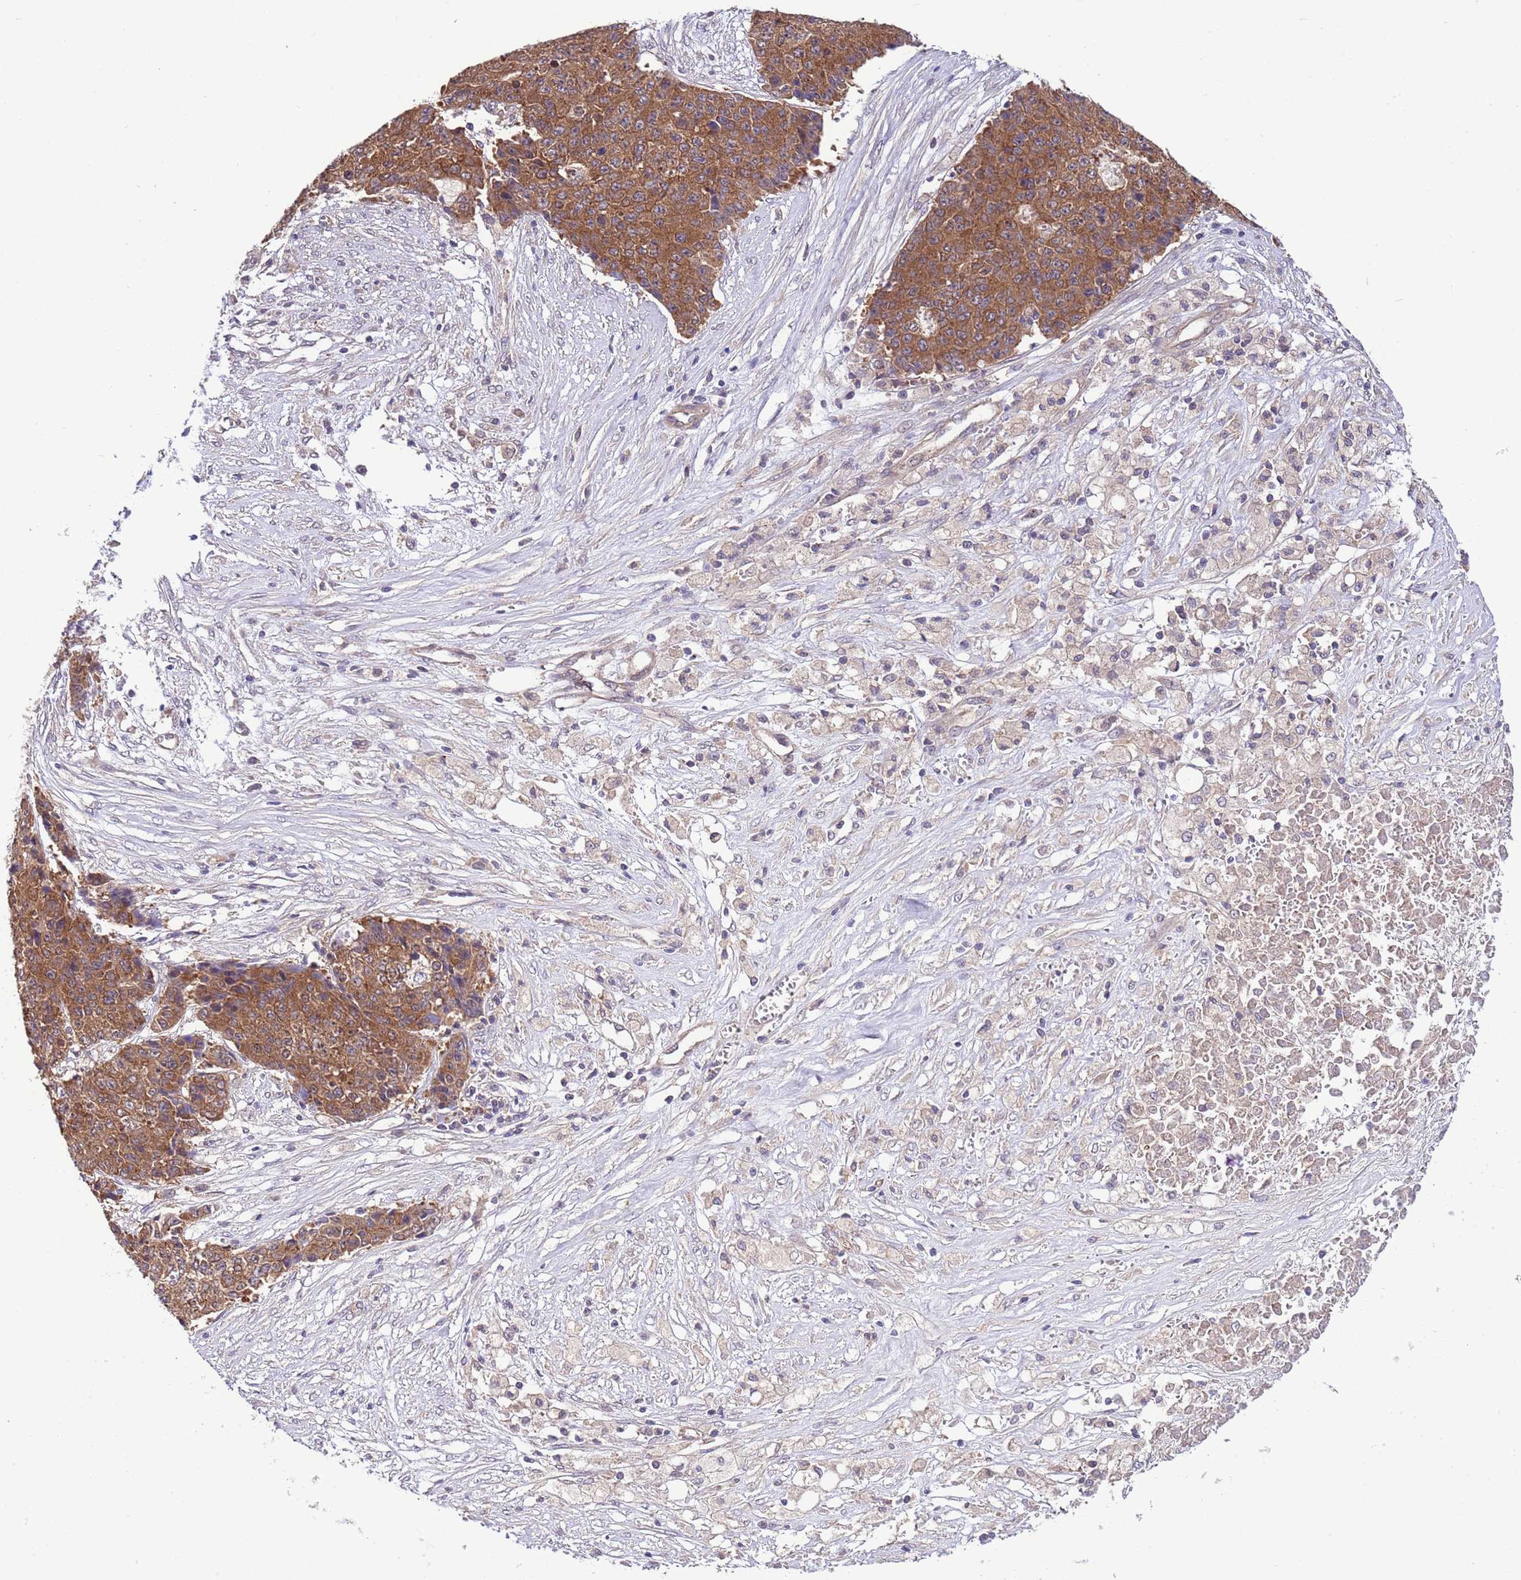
{"staining": {"intensity": "moderate", "quantity": ">75%", "location": "cytoplasmic/membranous"}, "tissue": "ovarian cancer", "cell_type": "Tumor cells", "image_type": "cancer", "snomed": [{"axis": "morphology", "description": "Carcinoma, endometroid"}, {"axis": "topography", "description": "Ovary"}], "caption": "Brown immunohistochemical staining in human ovarian cancer (endometroid carcinoma) displays moderate cytoplasmic/membranous staining in approximately >75% of tumor cells.", "gene": "DONSON", "patient": {"sex": "female", "age": 42}}